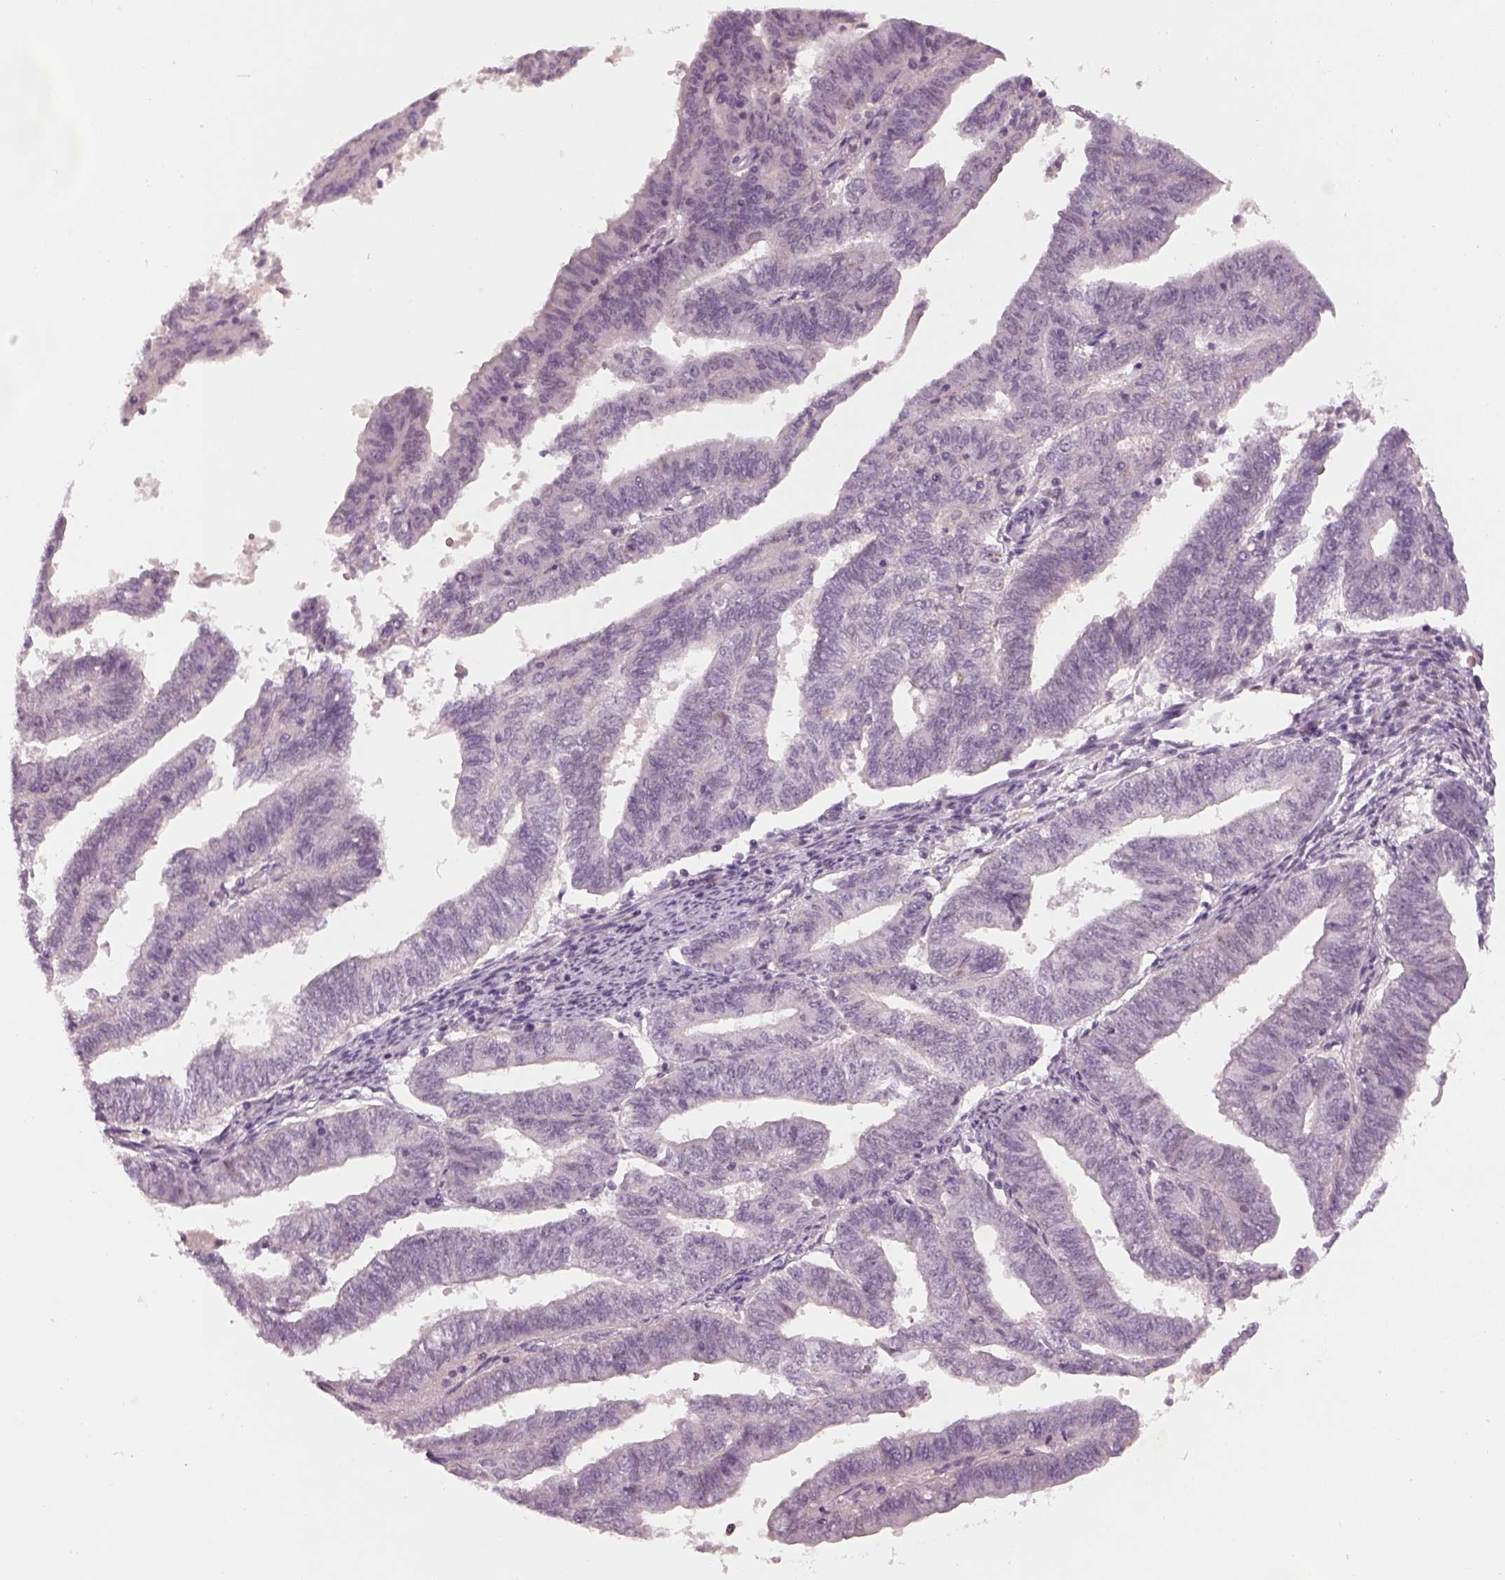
{"staining": {"intensity": "negative", "quantity": "none", "location": "none"}, "tissue": "endometrial cancer", "cell_type": "Tumor cells", "image_type": "cancer", "snomed": [{"axis": "morphology", "description": "Adenocarcinoma, NOS"}, {"axis": "topography", "description": "Endometrium"}], "caption": "There is no significant staining in tumor cells of endometrial adenocarcinoma.", "gene": "GDNF", "patient": {"sex": "female", "age": 82}}